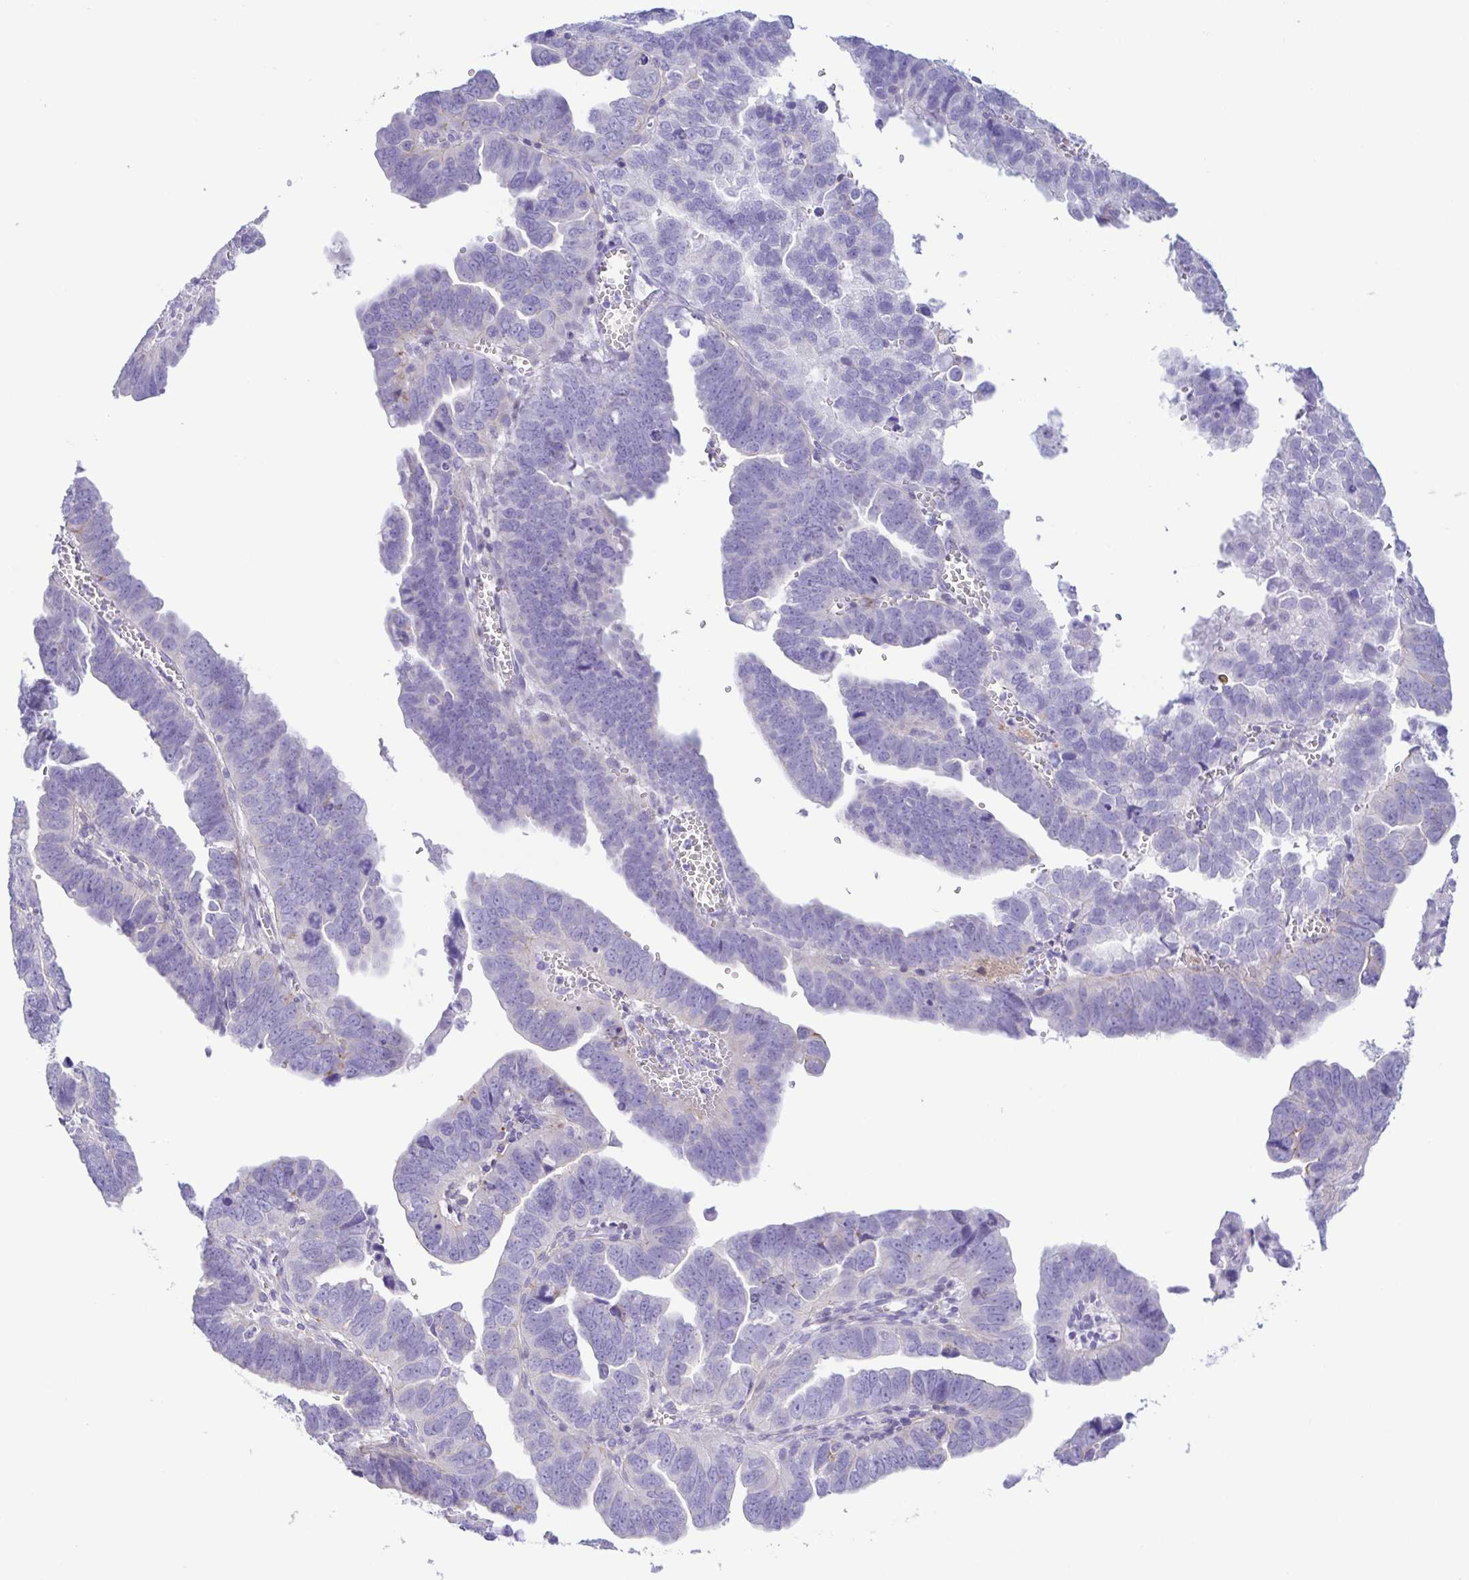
{"staining": {"intensity": "negative", "quantity": "none", "location": "none"}, "tissue": "endometrial cancer", "cell_type": "Tumor cells", "image_type": "cancer", "snomed": [{"axis": "morphology", "description": "Adenocarcinoma, NOS"}, {"axis": "topography", "description": "Endometrium"}], "caption": "Immunohistochemical staining of human endometrial adenocarcinoma demonstrates no significant staining in tumor cells. (Brightfield microscopy of DAB (3,3'-diaminobenzidine) IHC at high magnification).", "gene": "GPR182", "patient": {"sex": "female", "age": 75}}